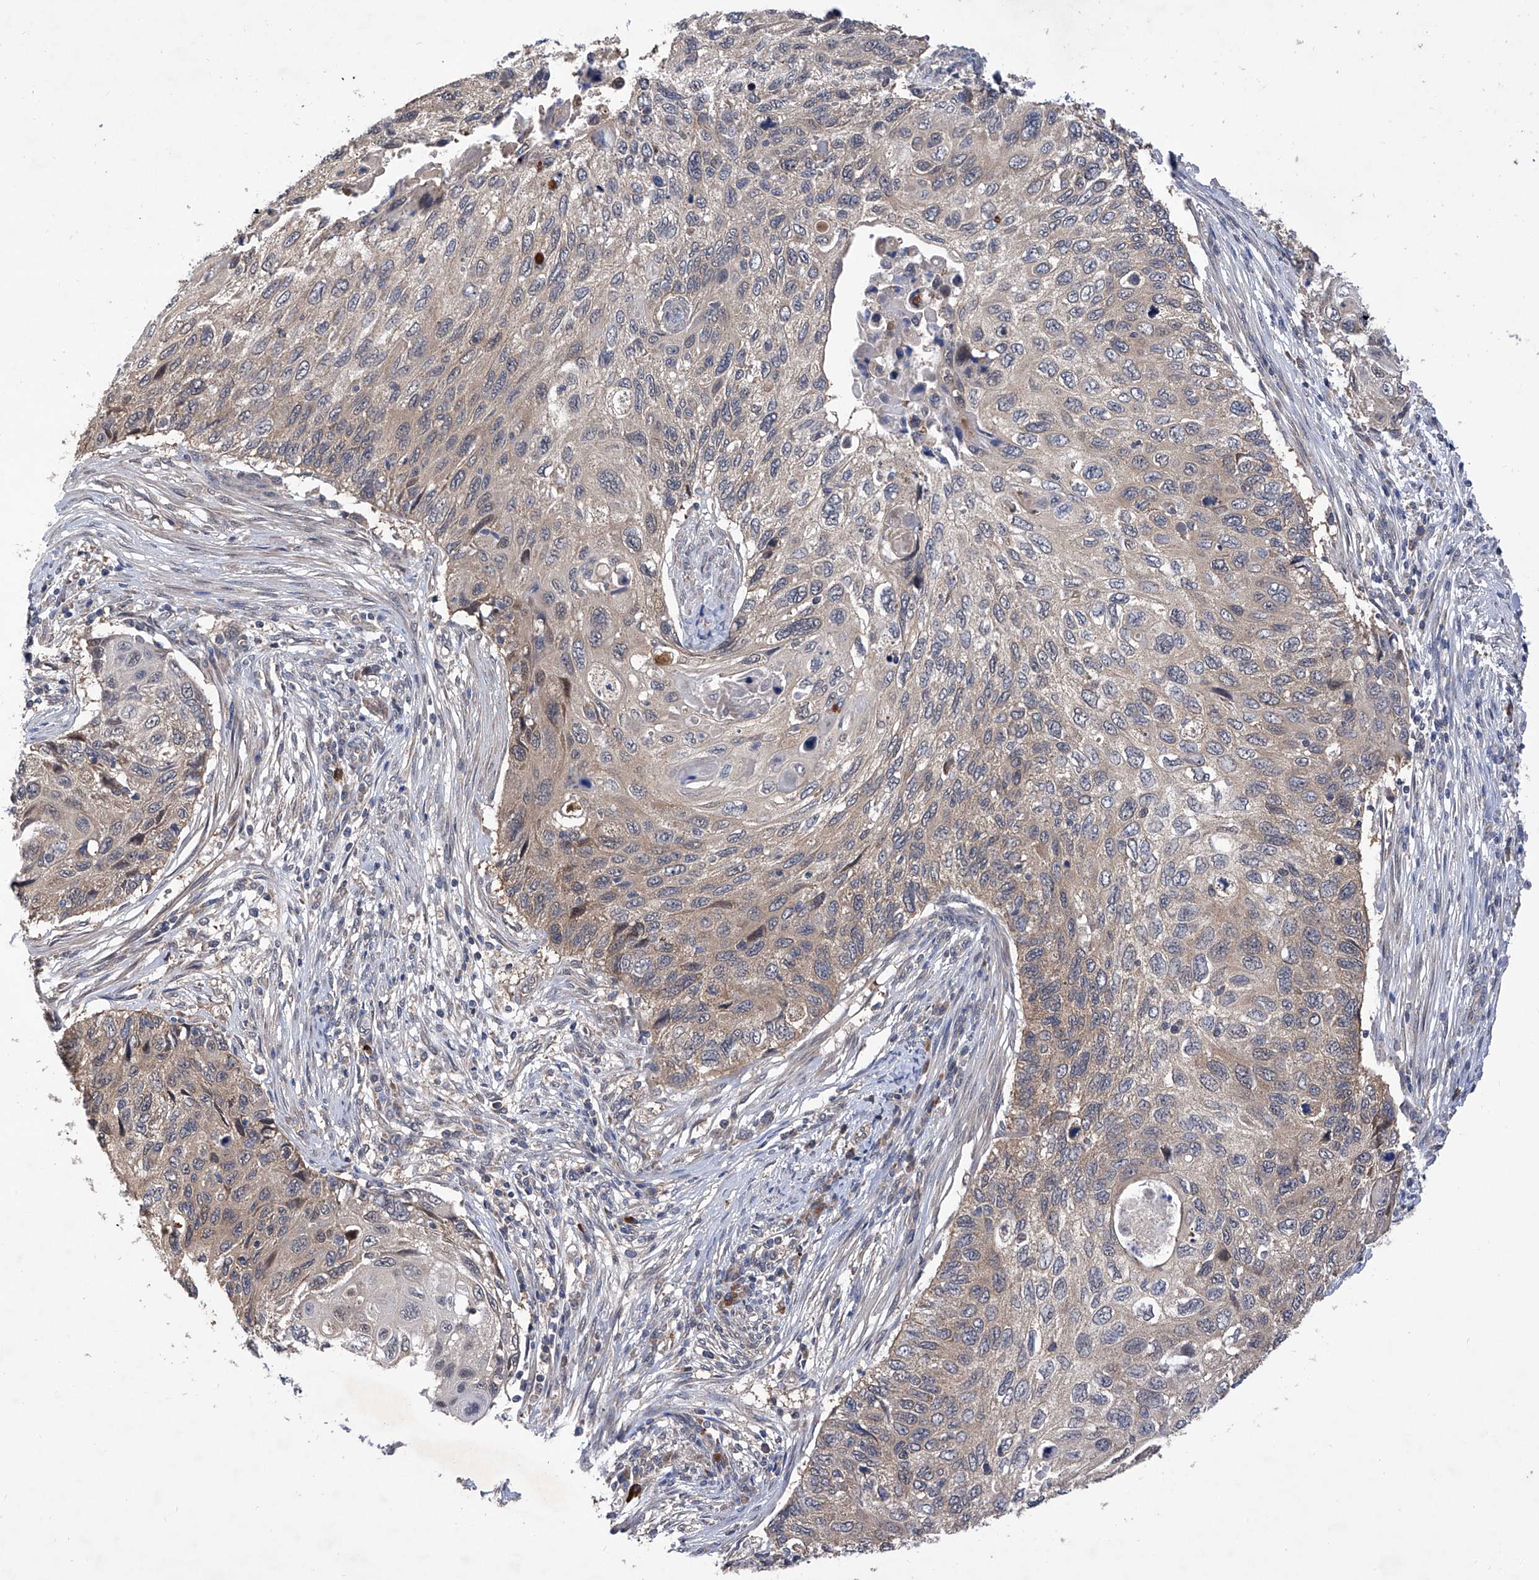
{"staining": {"intensity": "negative", "quantity": "none", "location": "none"}, "tissue": "cervical cancer", "cell_type": "Tumor cells", "image_type": "cancer", "snomed": [{"axis": "morphology", "description": "Squamous cell carcinoma, NOS"}, {"axis": "topography", "description": "Cervix"}], "caption": "Squamous cell carcinoma (cervical) stained for a protein using immunohistochemistry displays no staining tumor cells.", "gene": "USP45", "patient": {"sex": "female", "age": 70}}